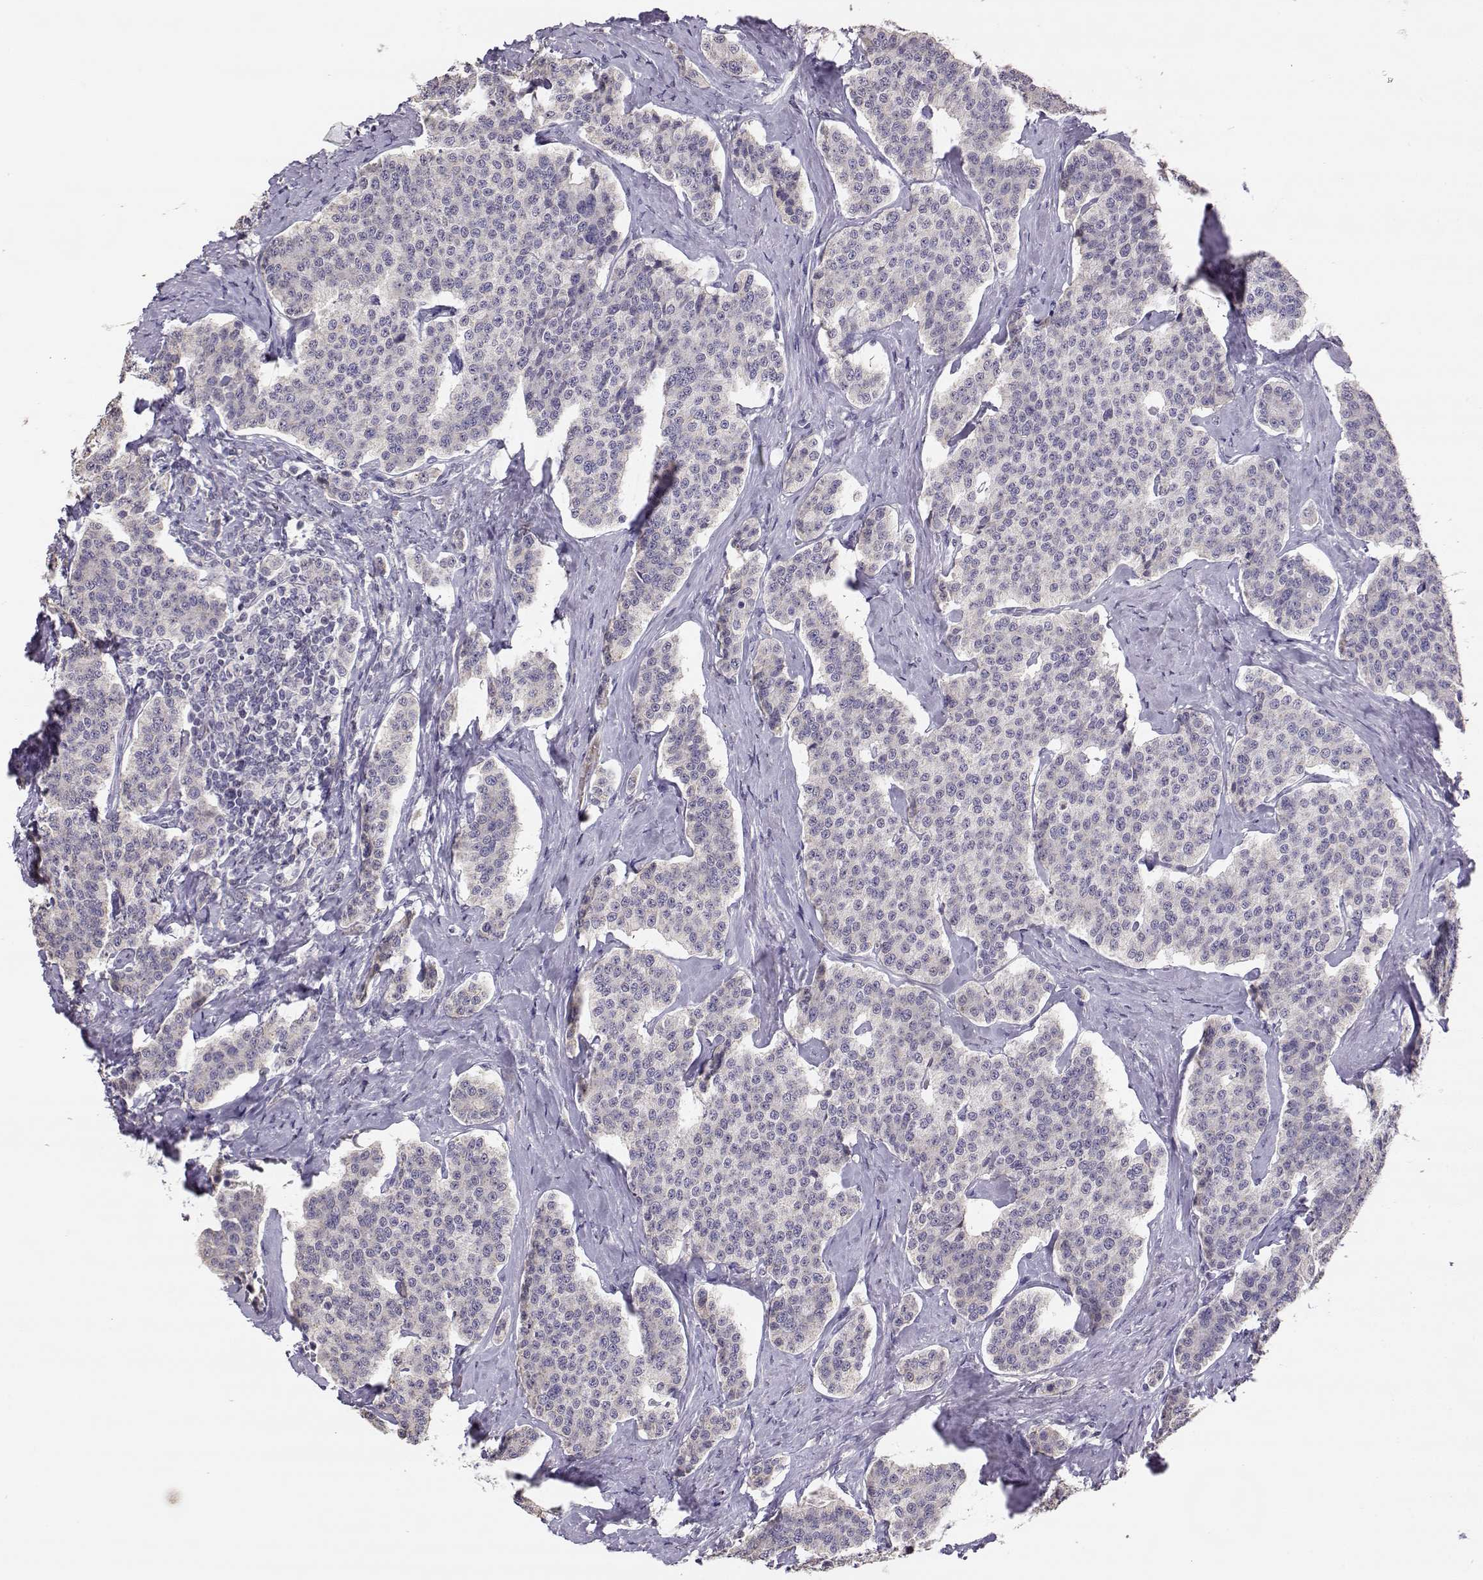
{"staining": {"intensity": "negative", "quantity": "none", "location": "none"}, "tissue": "carcinoid", "cell_type": "Tumor cells", "image_type": "cancer", "snomed": [{"axis": "morphology", "description": "Carcinoid, malignant, NOS"}, {"axis": "topography", "description": "Small intestine"}], "caption": "This is an immunohistochemistry photomicrograph of carcinoid (malignant). There is no expression in tumor cells.", "gene": "TACR1", "patient": {"sex": "female", "age": 58}}